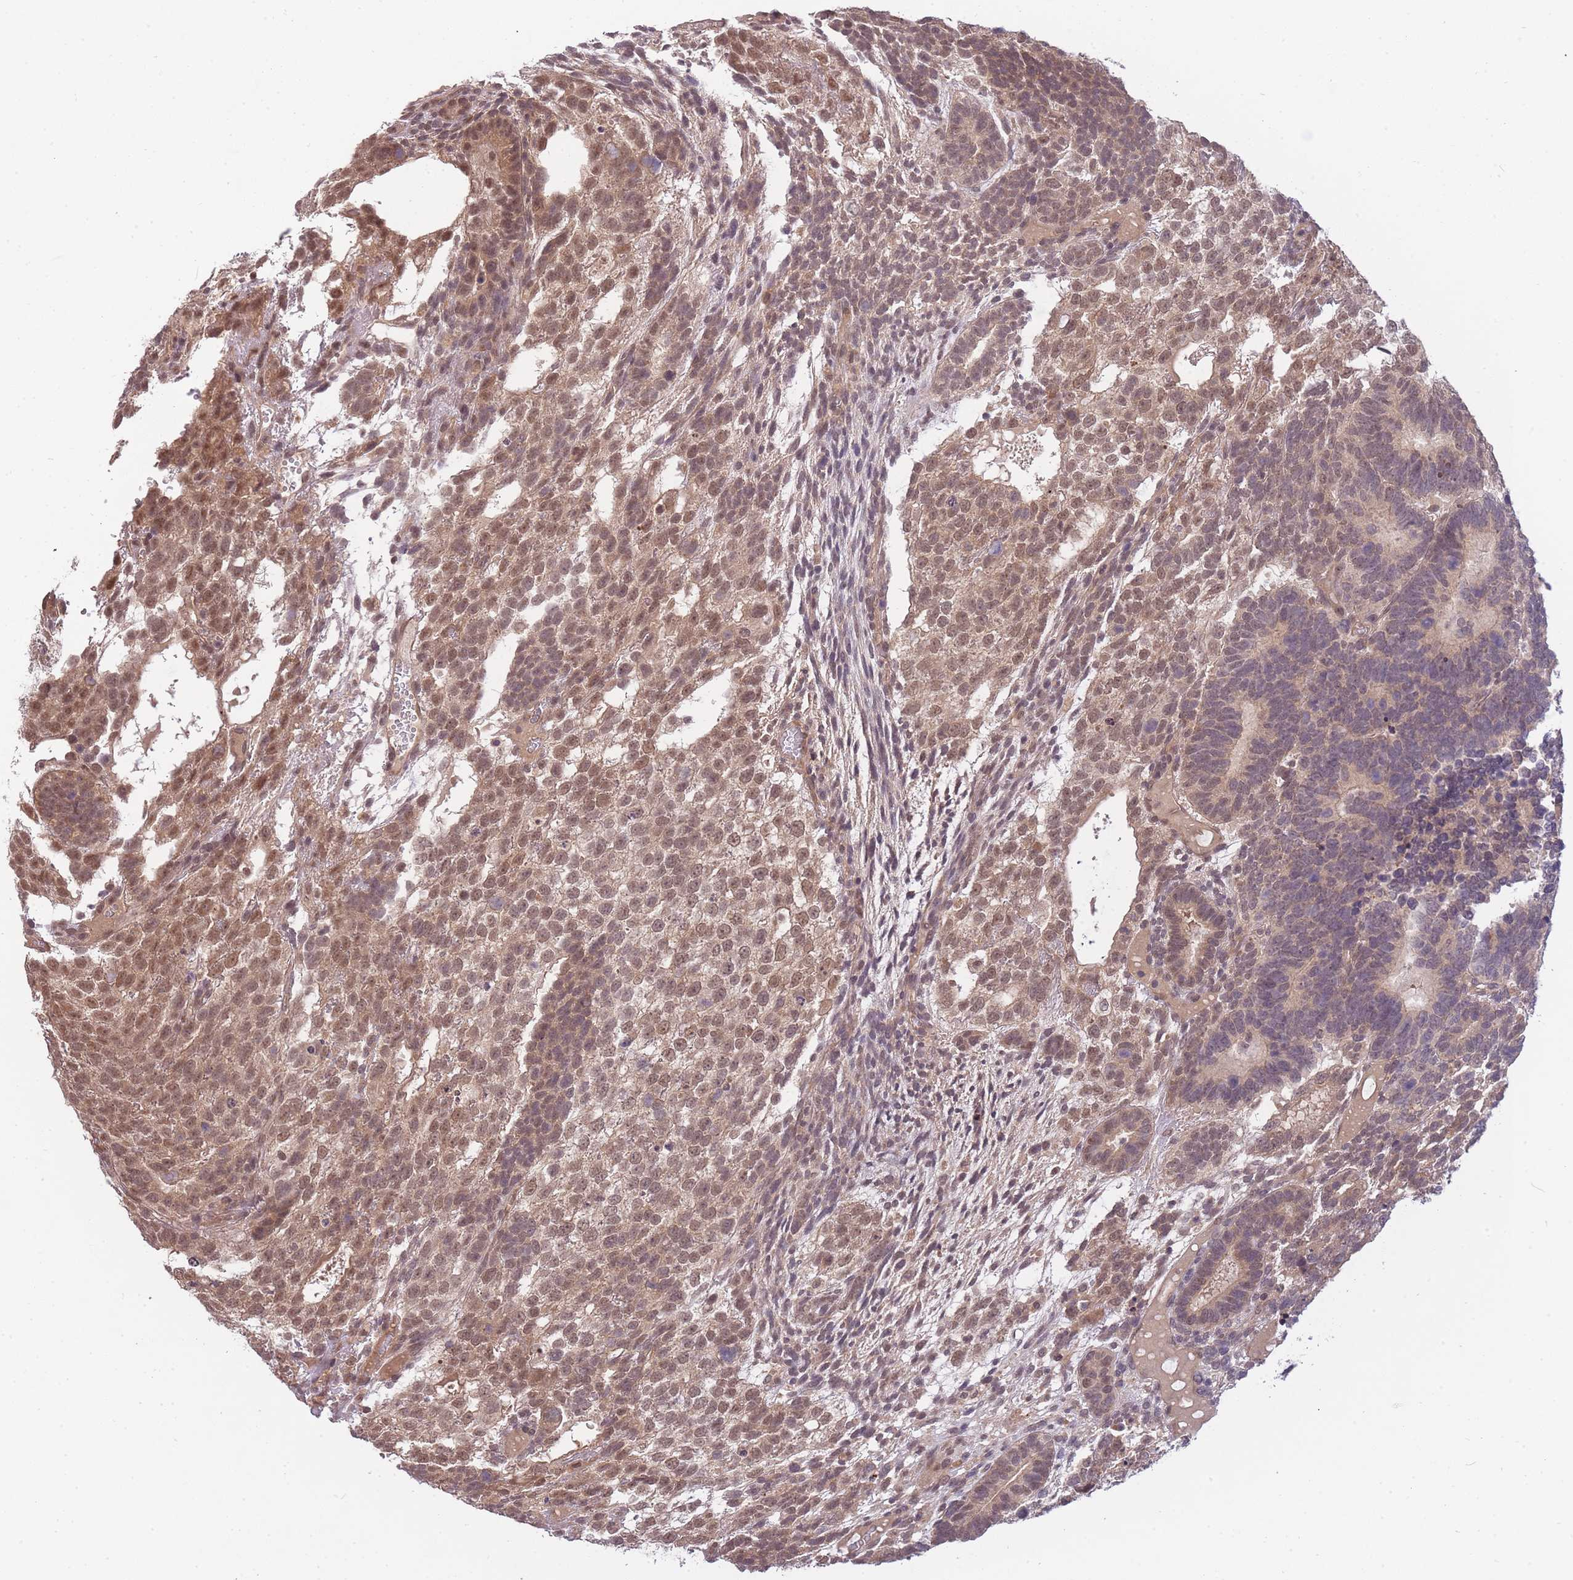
{"staining": {"intensity": "moderate", "quantity": ">75%", "location": "nuclear"}, "tissue": "testis cancer", "cell_type": "Tumor cells", "image_type": "cancer", "snomed": [{"axis": "morphology", "description": "Carcinoma, Embryonal, NOS"}, {"axis": "topography", "description": "Testis"}], "caption": "About >75% of tumor cells in human testis cancer (embryonal carcinoma) demonstrate moderate nuclear protein expression as visualized by brown immunohistochemical staining.", "gene": "SMC6", "patient": {"sex": "male", "age": 23}}